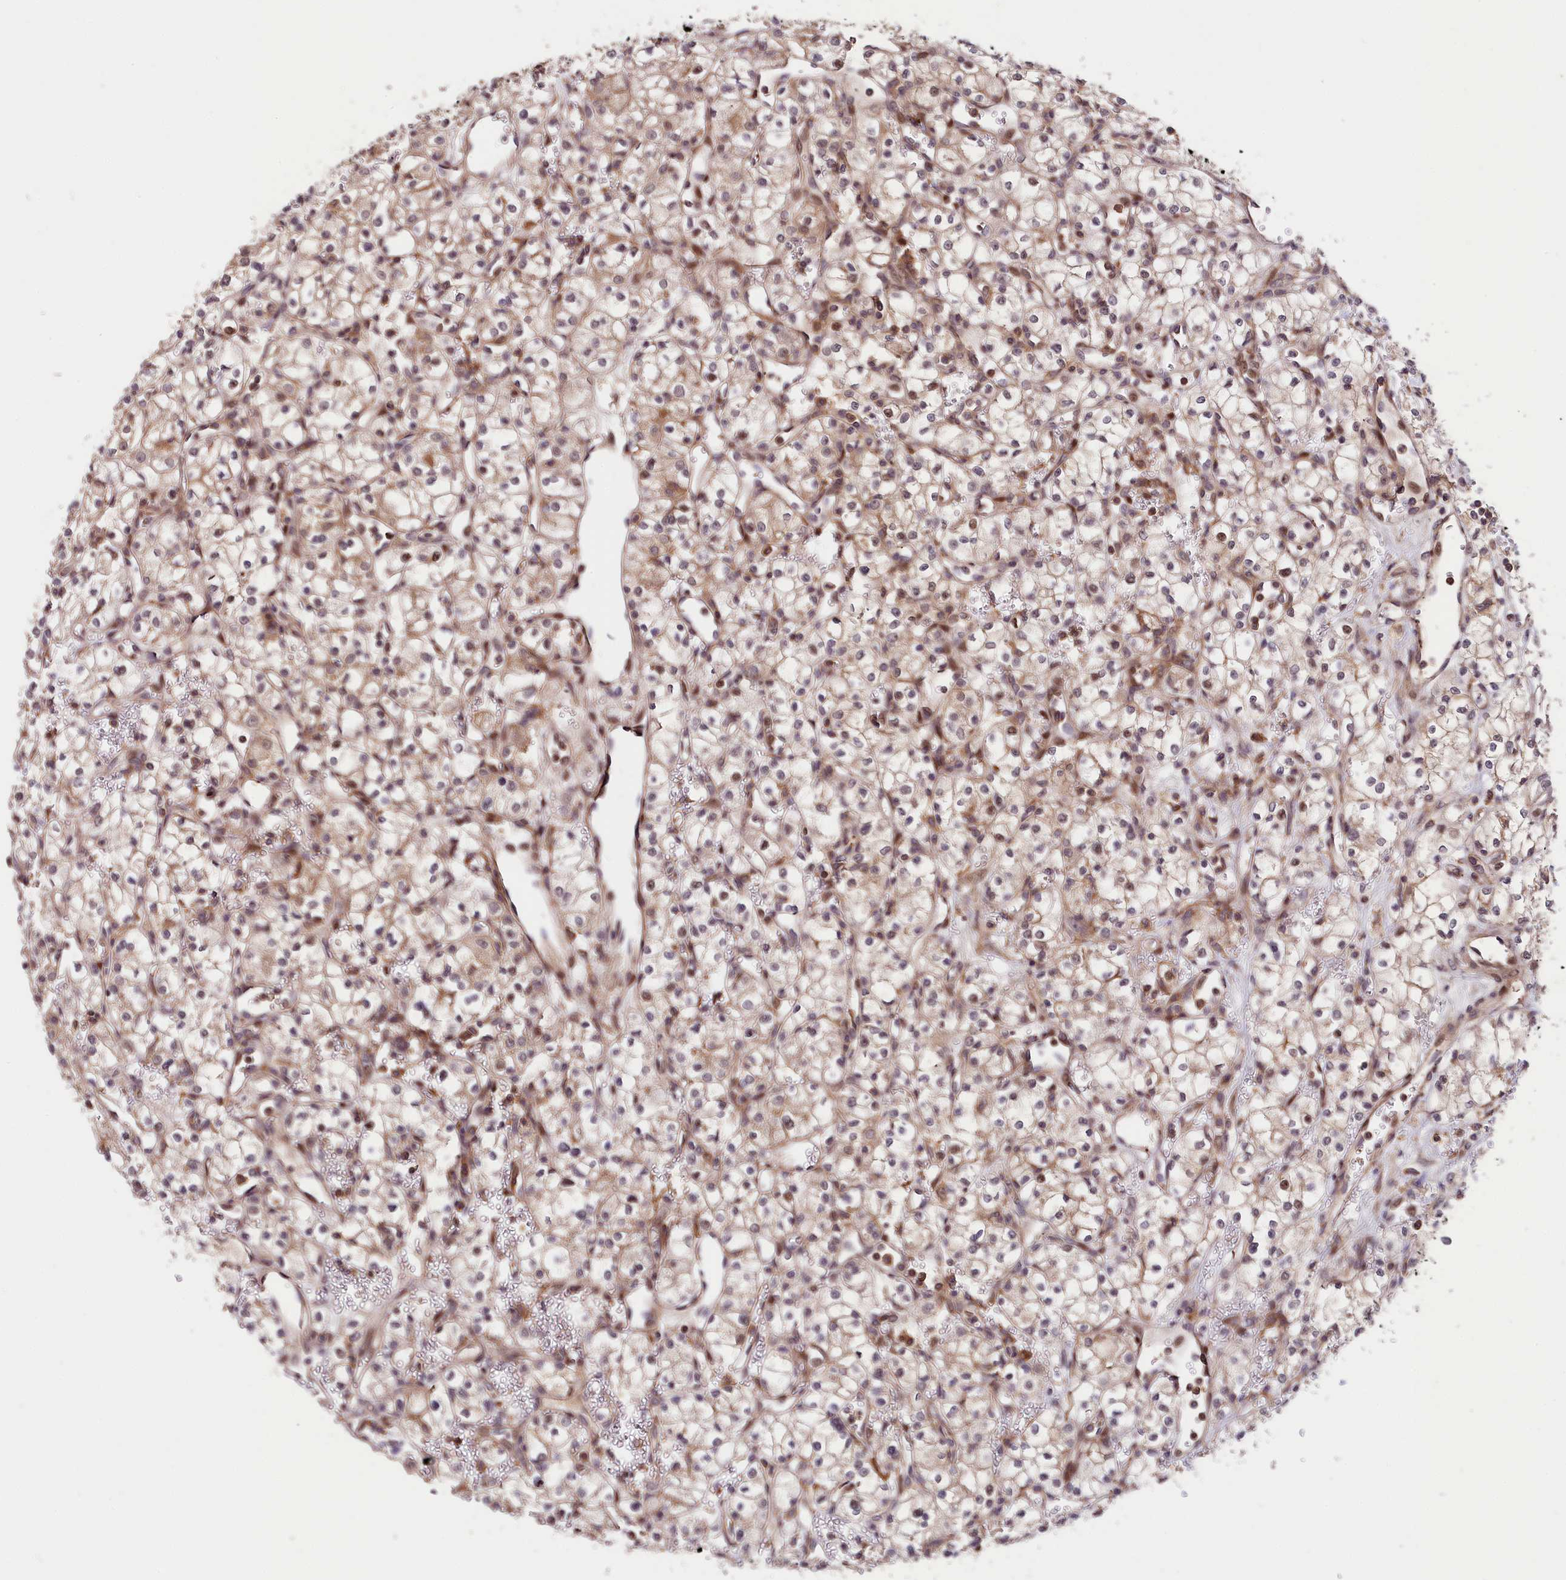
{"staining": {"intensity": "weak", "quantity": "<25%", "location": "cytoplasmic/membranous,nuclear"}, "tissue": "renal cancer", "cell_type": "Tumor cells", "image_type": "cancer", "snomed": [{"axis": "morphology", "description": "Adenocarcinoma, NOS"}, {"axis": "topography", "description": "Kidney"}], "caption": "The micrograph demonstrates no significant positivity in tumor cells of renal cancer (adenocarcinoma).", "gene": "CACNA1H", "patient": {"sex": "male", "age": 59}}